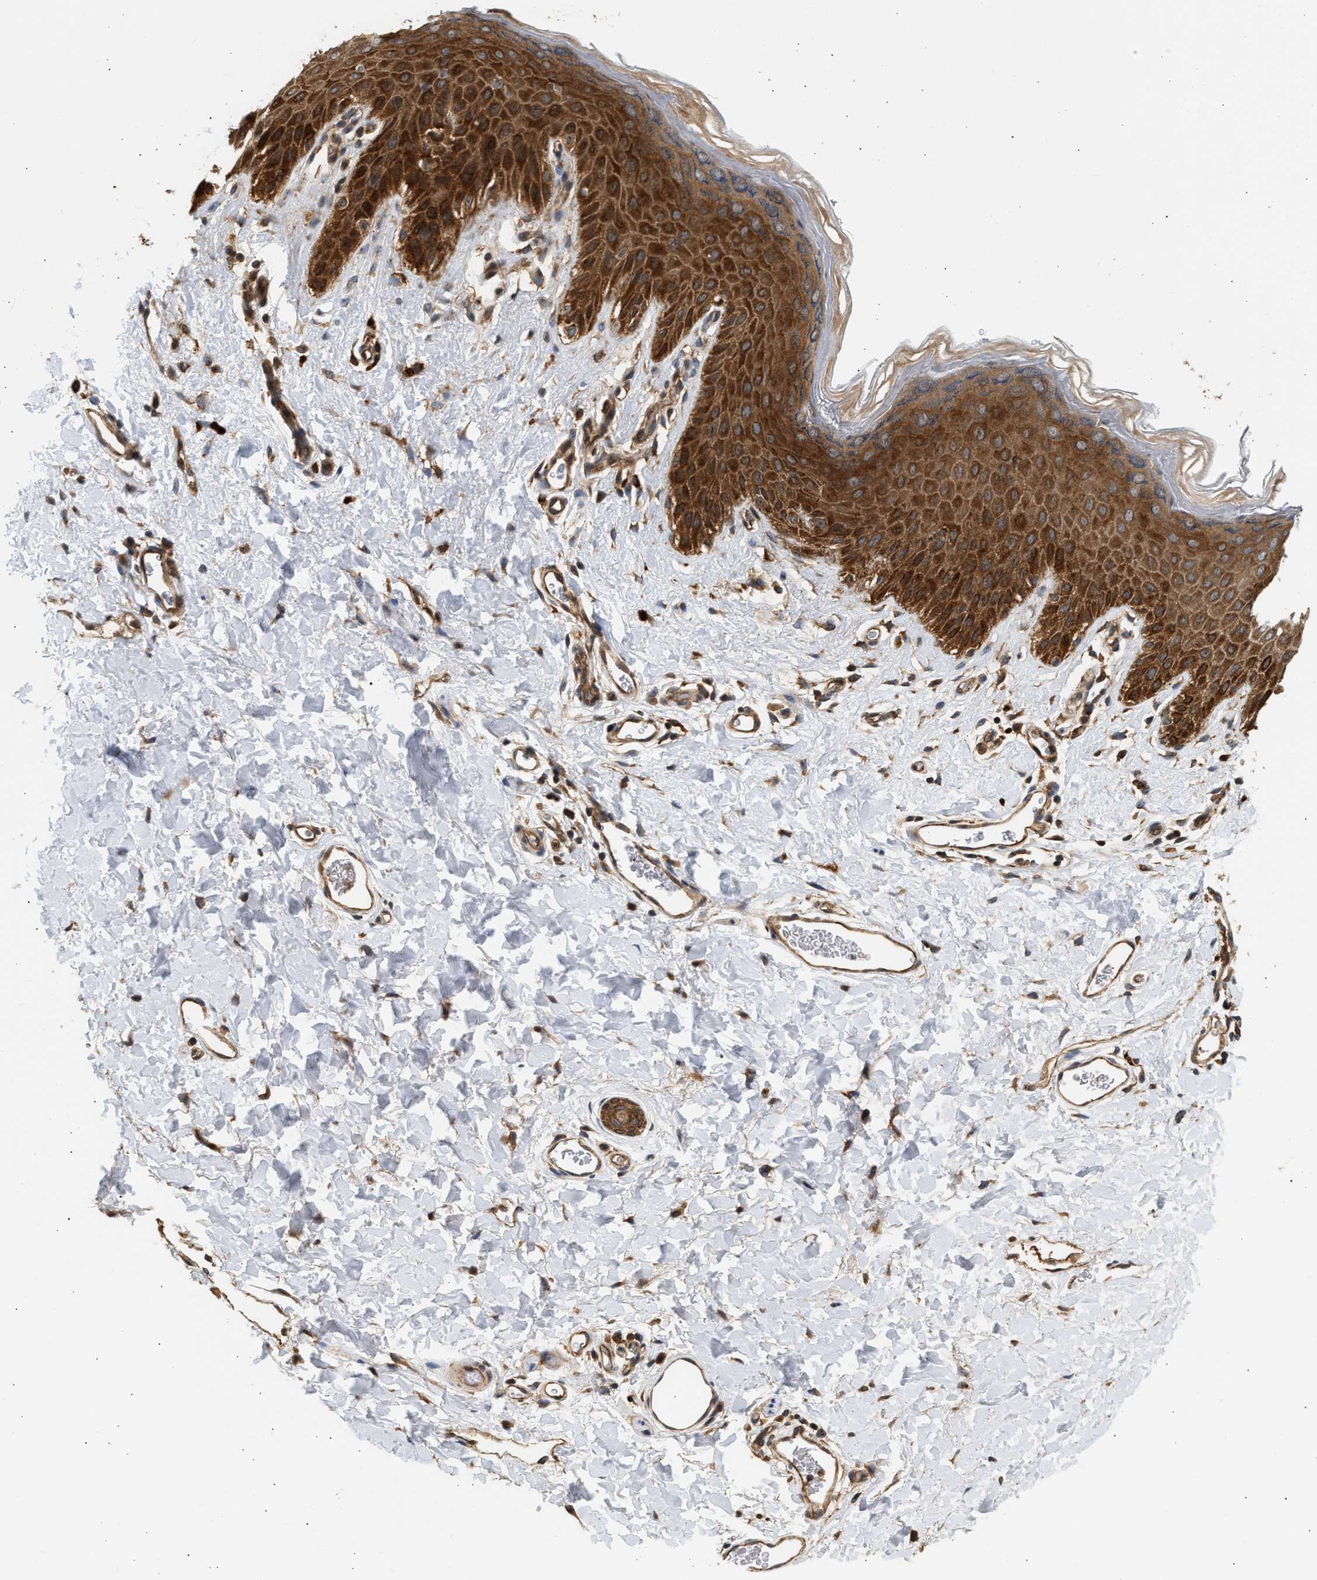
{"staining": {"intensity": "strong", "quantity": ">75%", "location": "cytoplasmic/membranous"}, "tissue": "skin", "cell_type": "Epidermal cells", "image_type": "normal", "snomed": [{"axis": "morphology", "description": "Normal tissue, NOS"}, {"axis": "topography", "description": "Anal"}], "caption": "IHC histopathology image of normal human skin stained for a protein (brown), which demonstrates high levels of strong cytoplasmic/membranous staining in about >75% of epidermal cells.", "gene": "DUSP14", "patient": {"sex": "male", "age": 44}}